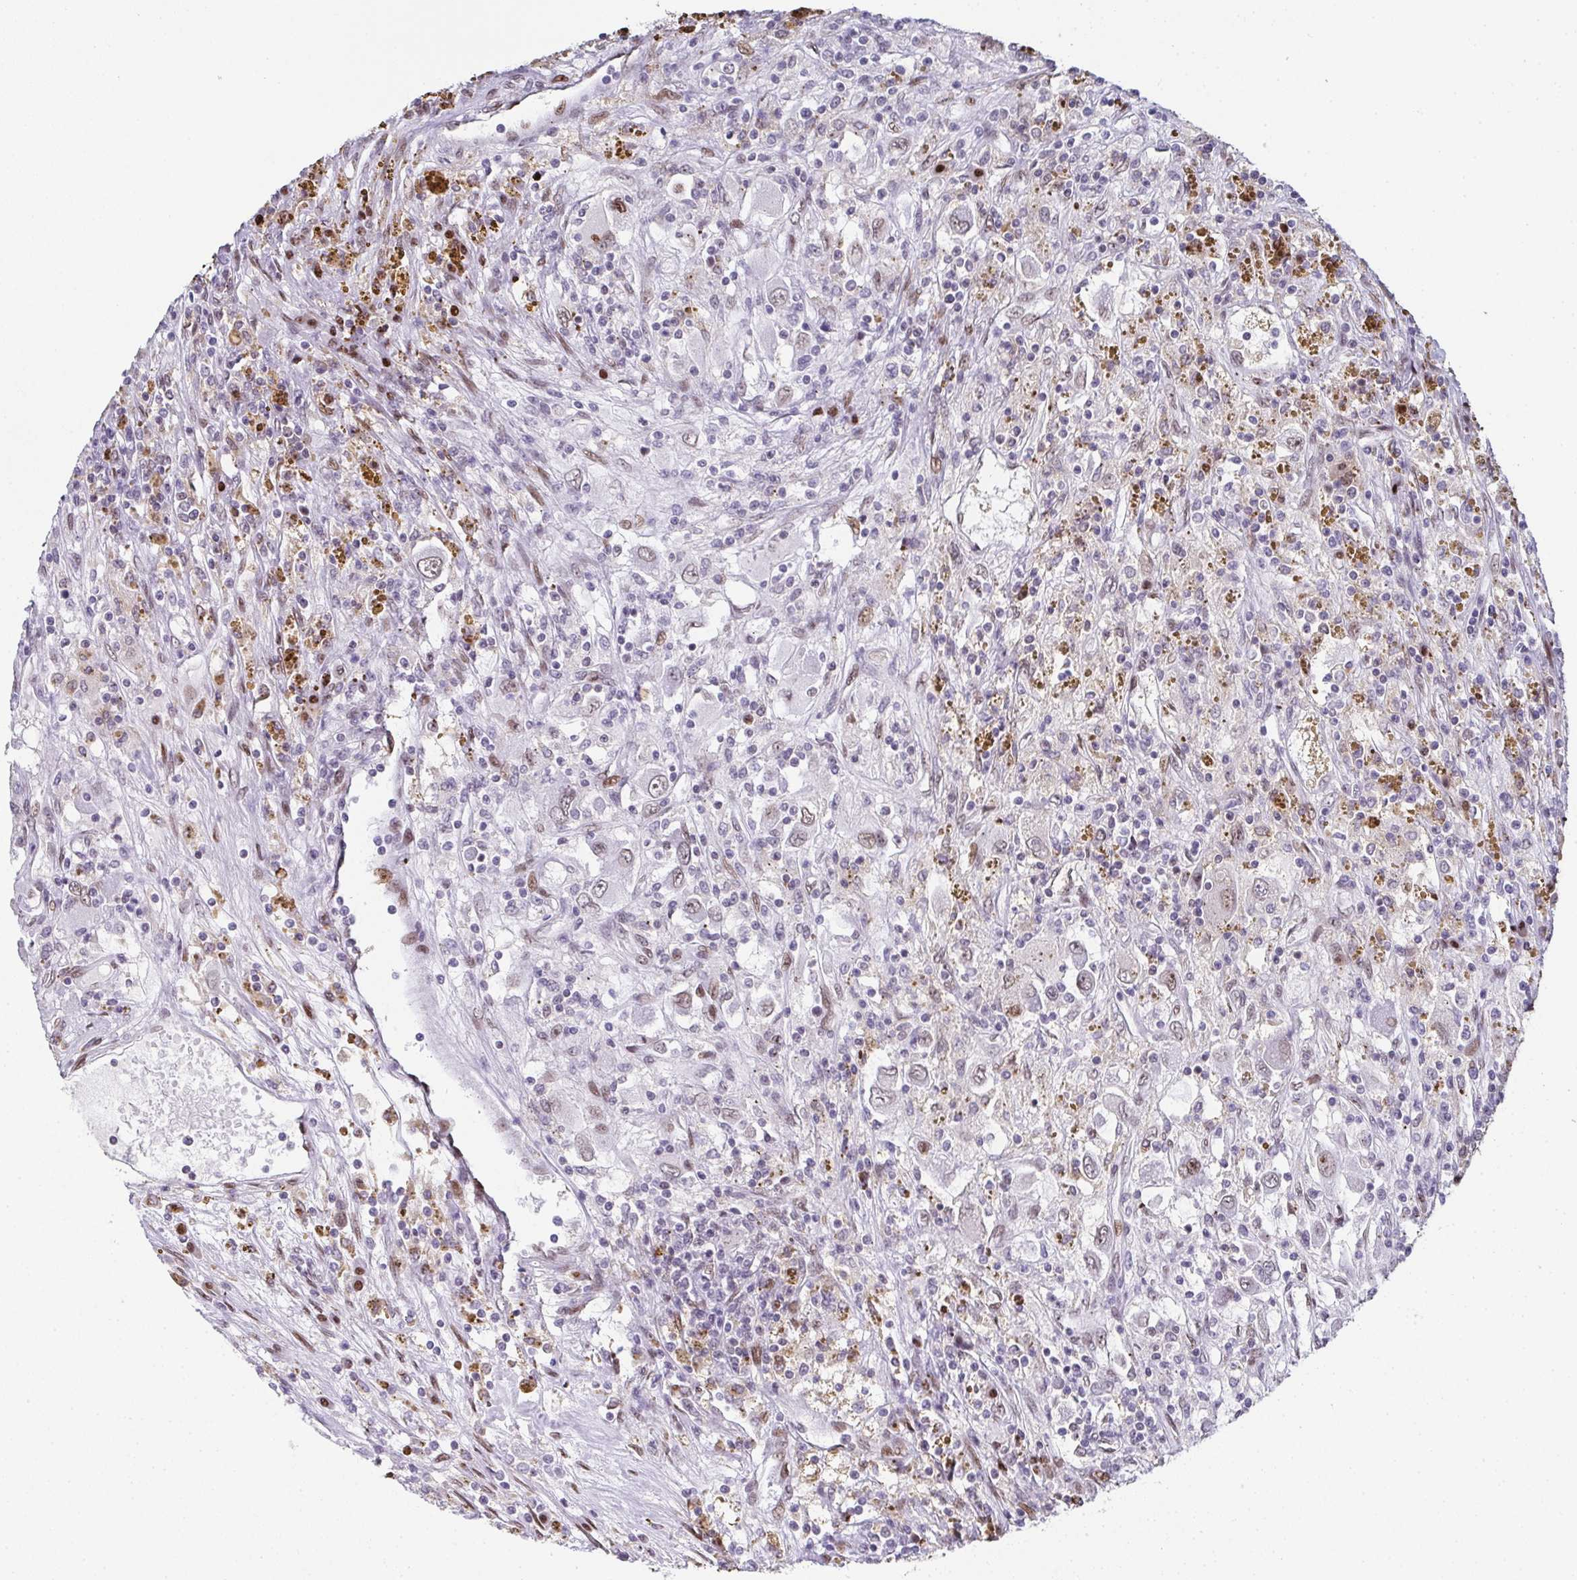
{"staining": {"intensity": "moderate", "quantity": "<25%", "location": "nuclear"}, "tissue": "renal cancer", "cell_type": "Tumor cells", "image_type": "cancer", "snomed": [{"axis": "morphology", "description": "Adenocarcinoma, NOS"}, {"axis": "topography", "description": "Kidney"}], "caption": "A brown stain highlights moderate nuclear positivity of a protein in human renal cancer (adenocarcinoma) tumor cells. The staining is performed using DAB brown chromogen to label protein expression. The nuclei are counter-stained blue using hematoxylin.", "gene": "RB1", "patient": {"sex": "female", "age": 67}}